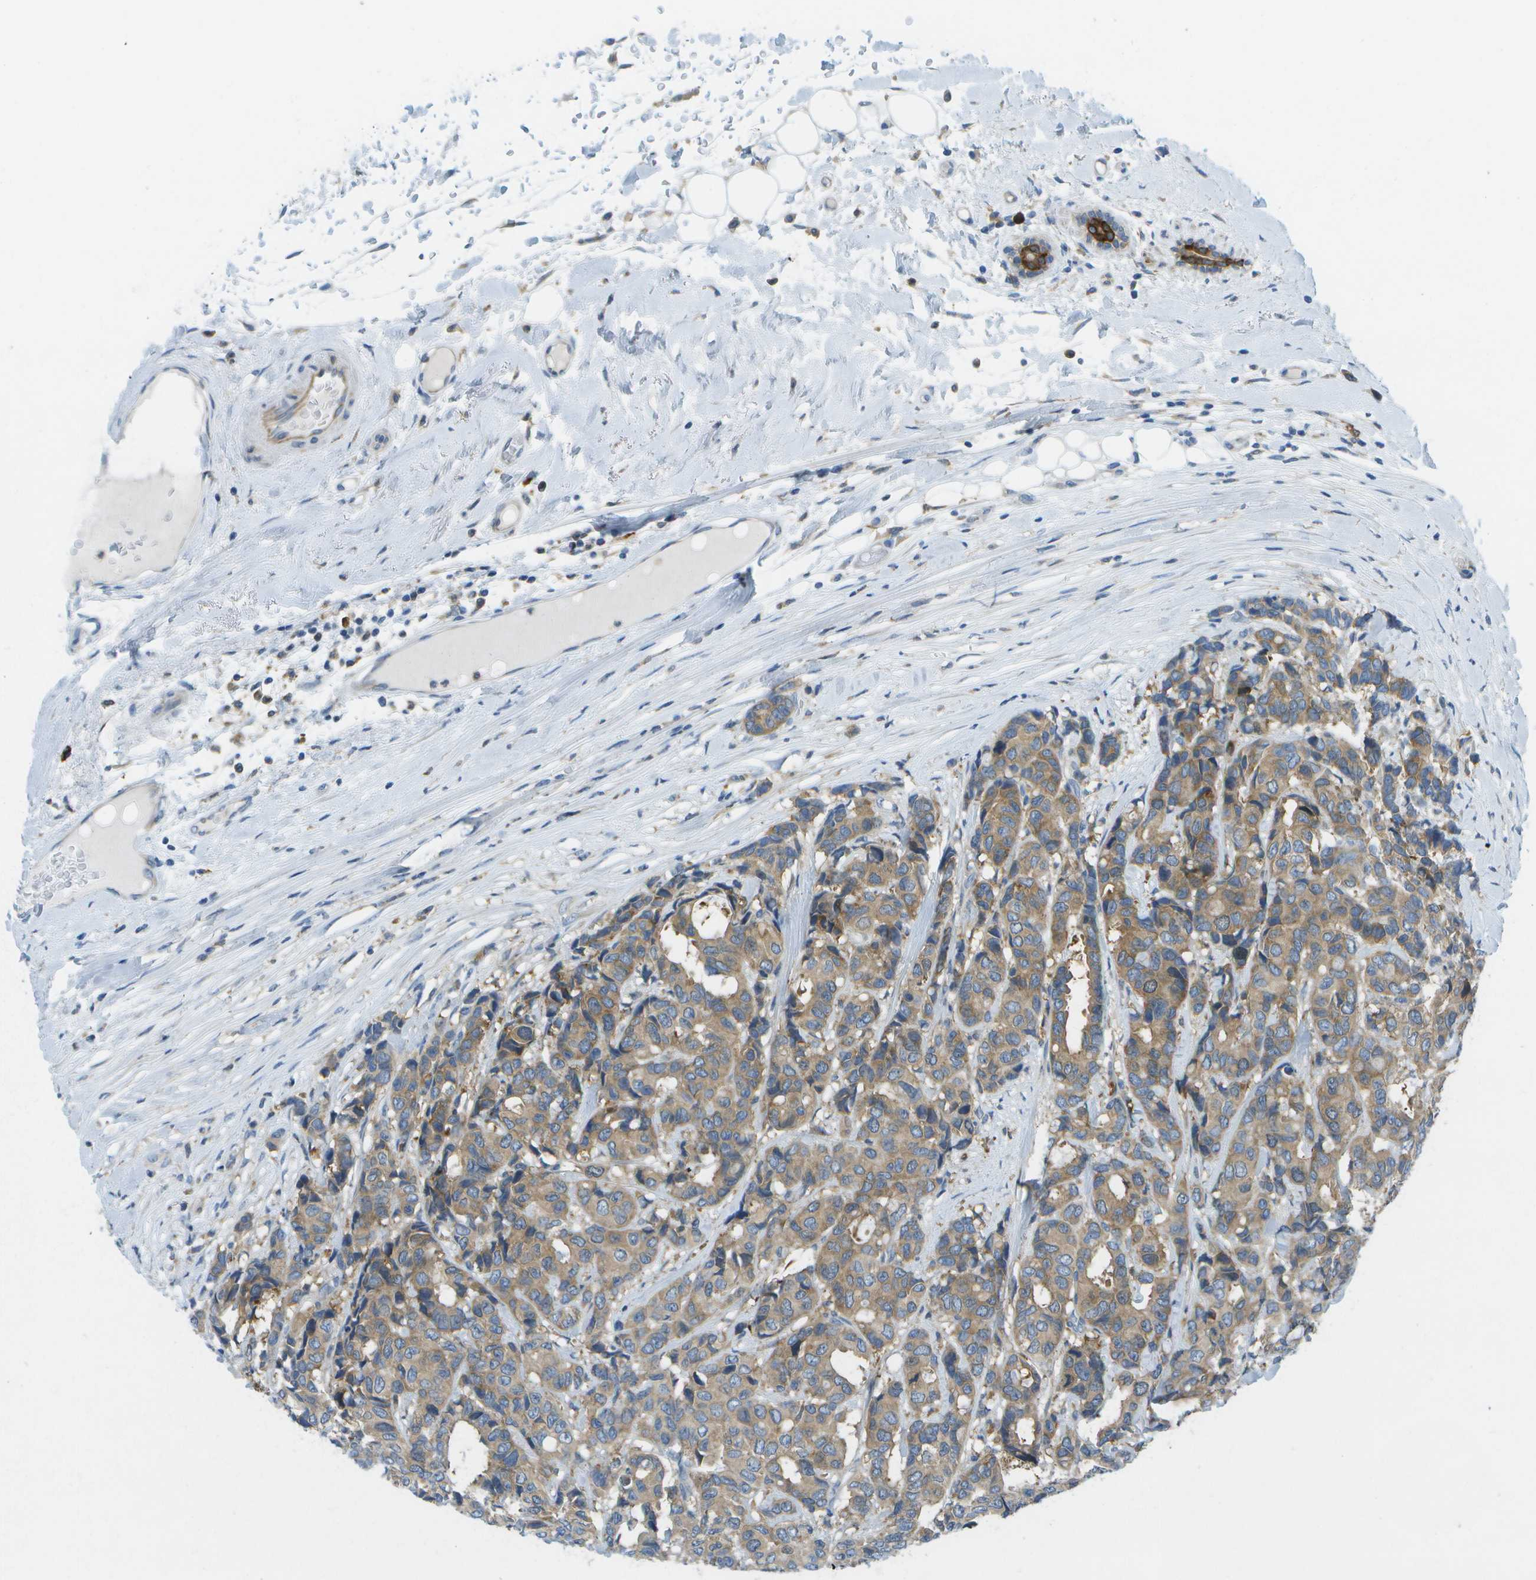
{"staining": {"intensity": "moderate", "quantity": ">75%", "location": "cytoplasmic/membranous"}, "tissue": "breast cancer", "cell_type": "Tumor cells", "image_type": "cancer", "snomed": [{"axis": "morphology", "description": "Duct carcinoma"}, {"axis": "topography", "description": "Breast"}], "caption": "This is an image of IHC staining of breast infiltrating ductal carcinoma, which shows moderate staining in the cytoplasmic/membranous of tumor cells.", "gene": "WNK2", "patient": {"sex": "female", "age": 87}}